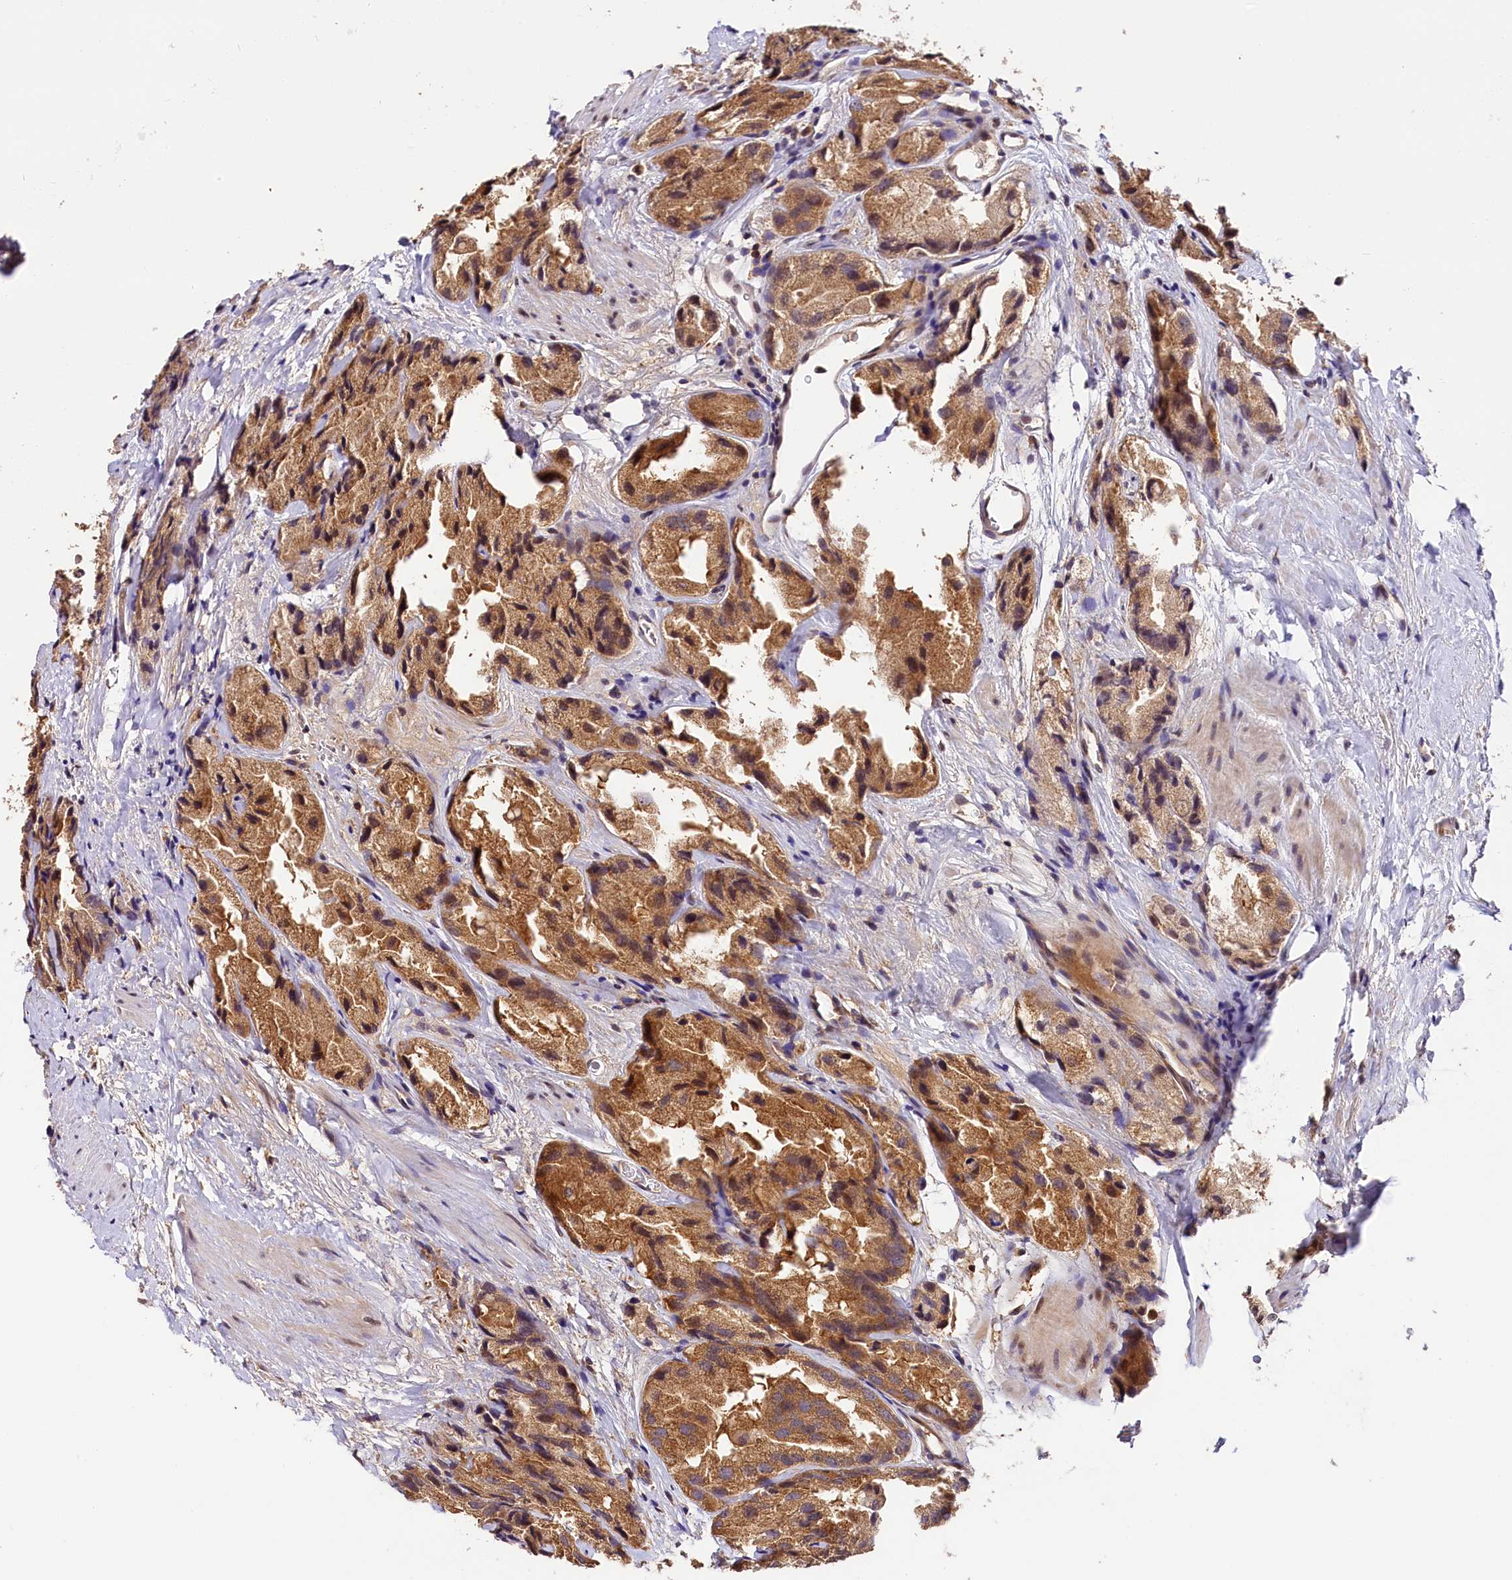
{"staining": {"intensity": "moderate", "quantity": ">75%", "location": "cytoplasmic/membranous"}, "tissue": "prostate cancer", "cell_type": "Tumor cells", "image_type": "cancer", "snomed": [{"axis": "morphology", "description": "Adenocarcinoma, High grade"}, {"axis": "topography", "description": "Prostate"}], "caption": "Immunohistochemical staining of adenocarcinoma (high-grade) (prostate) reveals moderate cytoplasmic/membranous protein expression in about >75% of tumor cells. (Brightfield microscopy of DAB IHC at high magnification).", "gene": "CHORDC1", "patient": {"sex": "male", "age": 66}}